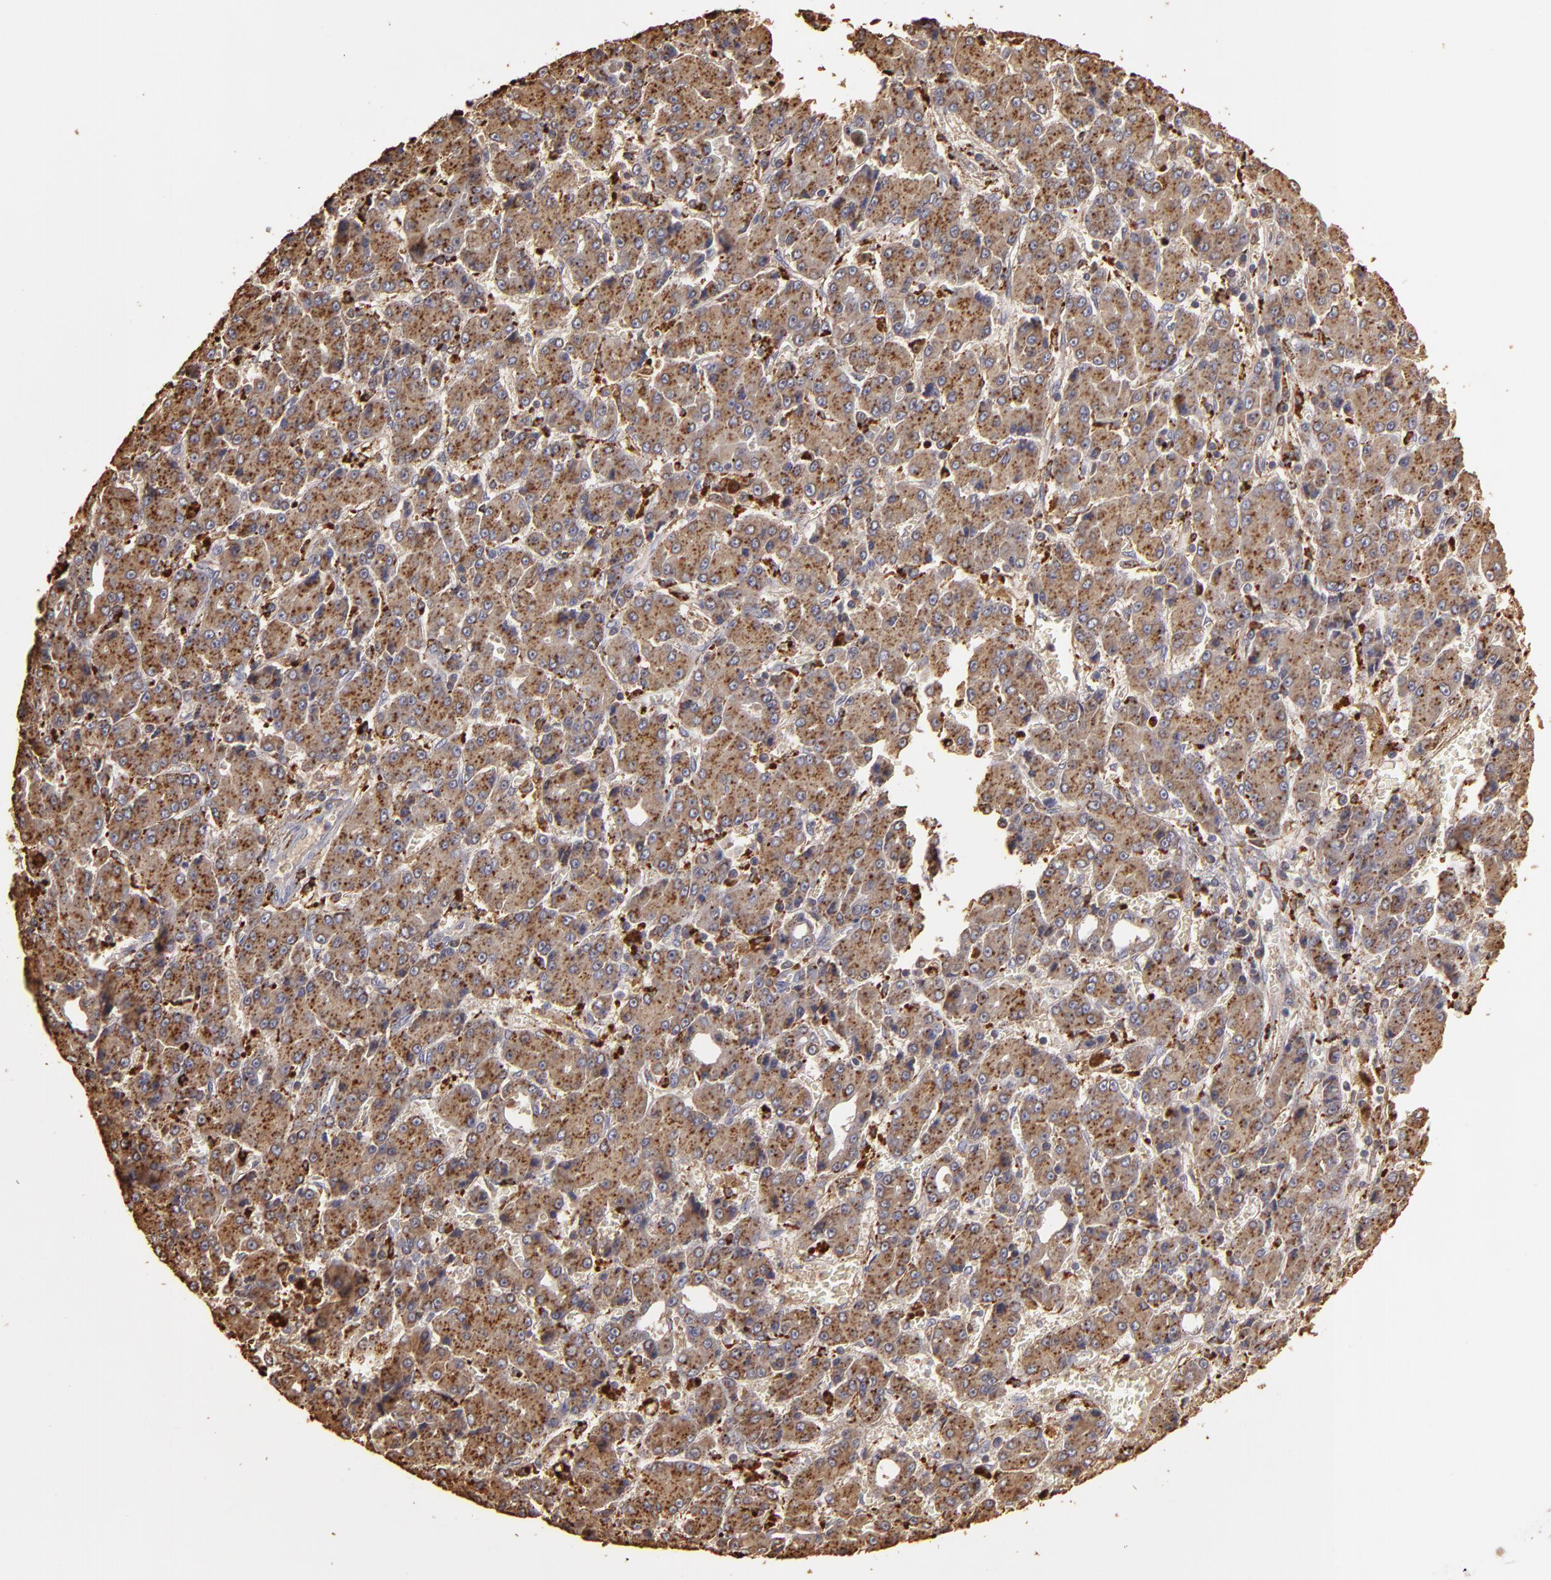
{"staining": {"intensity": "strong", "quantity": ">75%", "location": "cytoplasmic/membranous"}, "tissue": "liver cancer", "cell_type": "Tumor cells", "image_type": "cancer", "snomed": [{"axis": "morphology", "description": "Carcinoma, Hepatocellular, NOS"}, {"axis": "topography", "description": "Liver"}], "caption": "A histopathology image of hepatocellular carcinoma (liver) stained for a protein demonstrates strong cytoplasmic/membranous brown staining in tumor cells. The protein of interest is stained brown, and the nuclei are stained in blue (DAB IHC with brightfield microscopy, high magnification).", "gene": "TRAF1", "patient": {"sex": "male", "age": 69}}